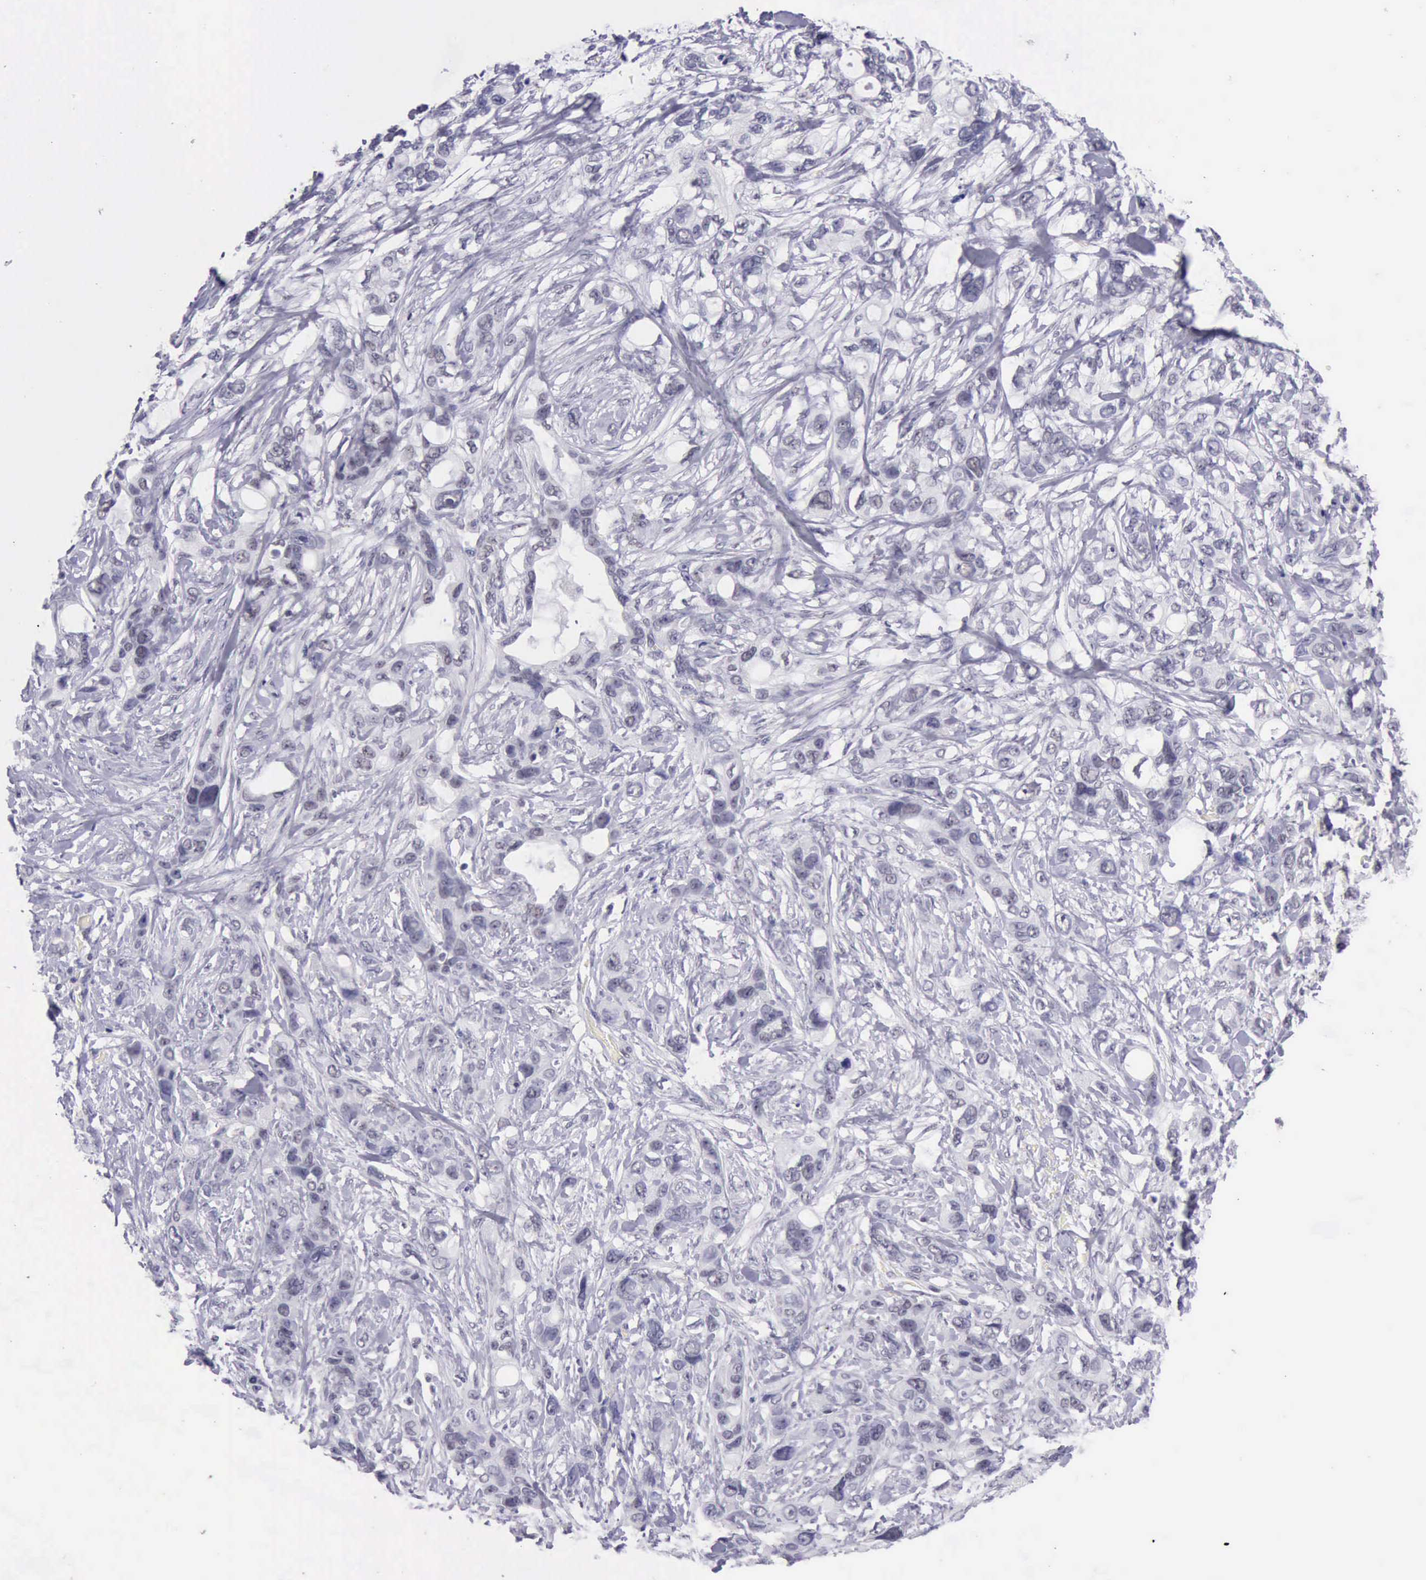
{"staining": {"intensity": "negative", "quantity": "none", "location": "none"}, "tissue": "stomach cancer", "cell_type": "Tumor cells", "image_type": "cancer", "snomed": [{"axis": "morphology", "description": "Adenocarcinoma, NOS"}, {"axis": "topography", "description": "Stomach, upper"}], "caption": "Tumor cells are negative for brown protein staining in stomach cancer.", "gene": "EP300", "patient": {"sex": "male", "age": 47}}